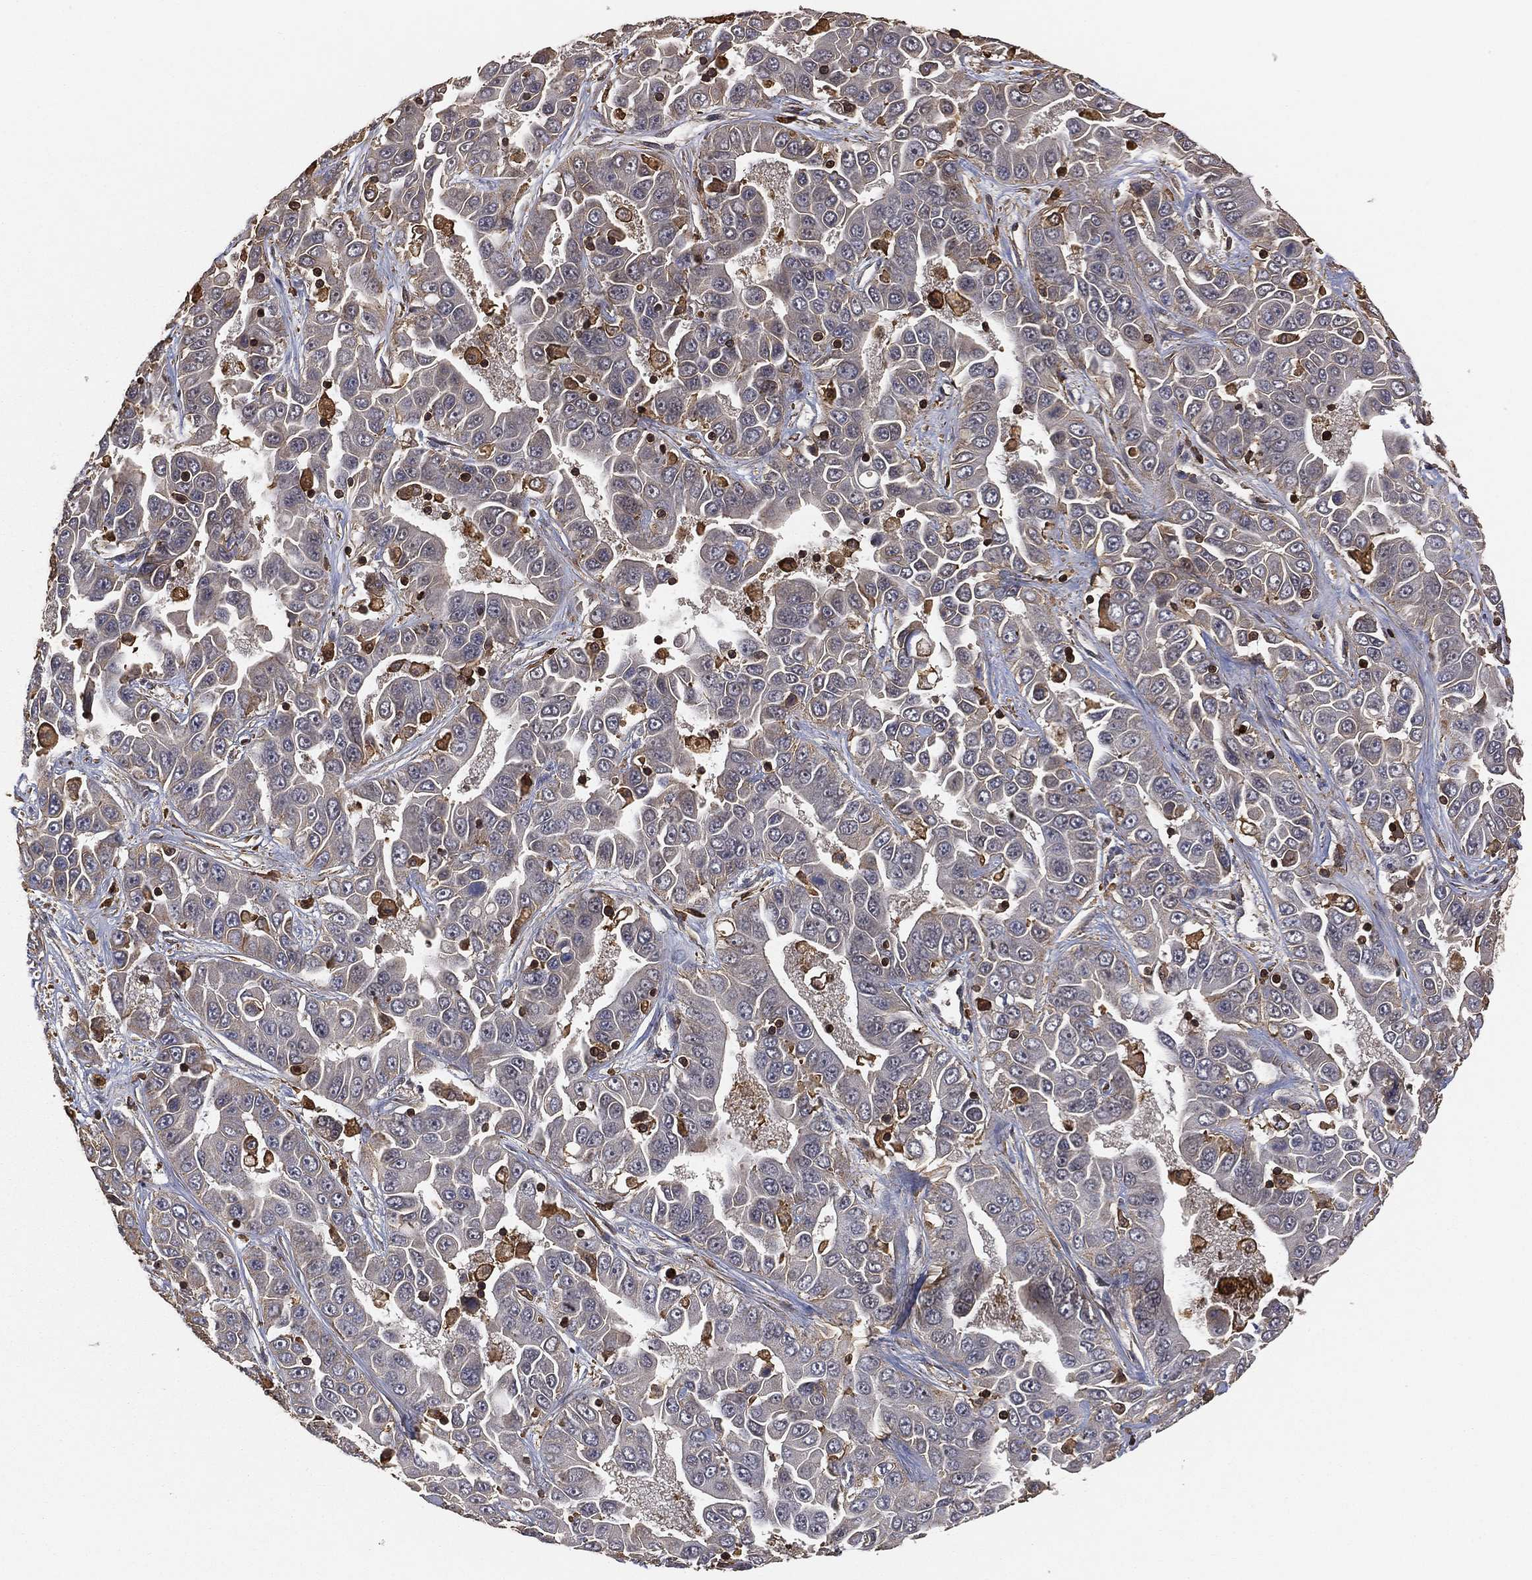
{"staining": {"intensity": "negative", "quantity": "none", "location": "none"}, "tissue": "liver cancer", "cell_type": "Tumor cells", "image_type": "cancer", "snomed": [{"axis": "morphology", "description": "Cholangiocarcinoma"}, {"axis": "topography", "description": "Liver"}], "caption": "There is no significant staining in tumor cells of cholangiocarcinoma (liver).", "gene": "CRYL1", "patient": {"sex": "female", "age": 52}}